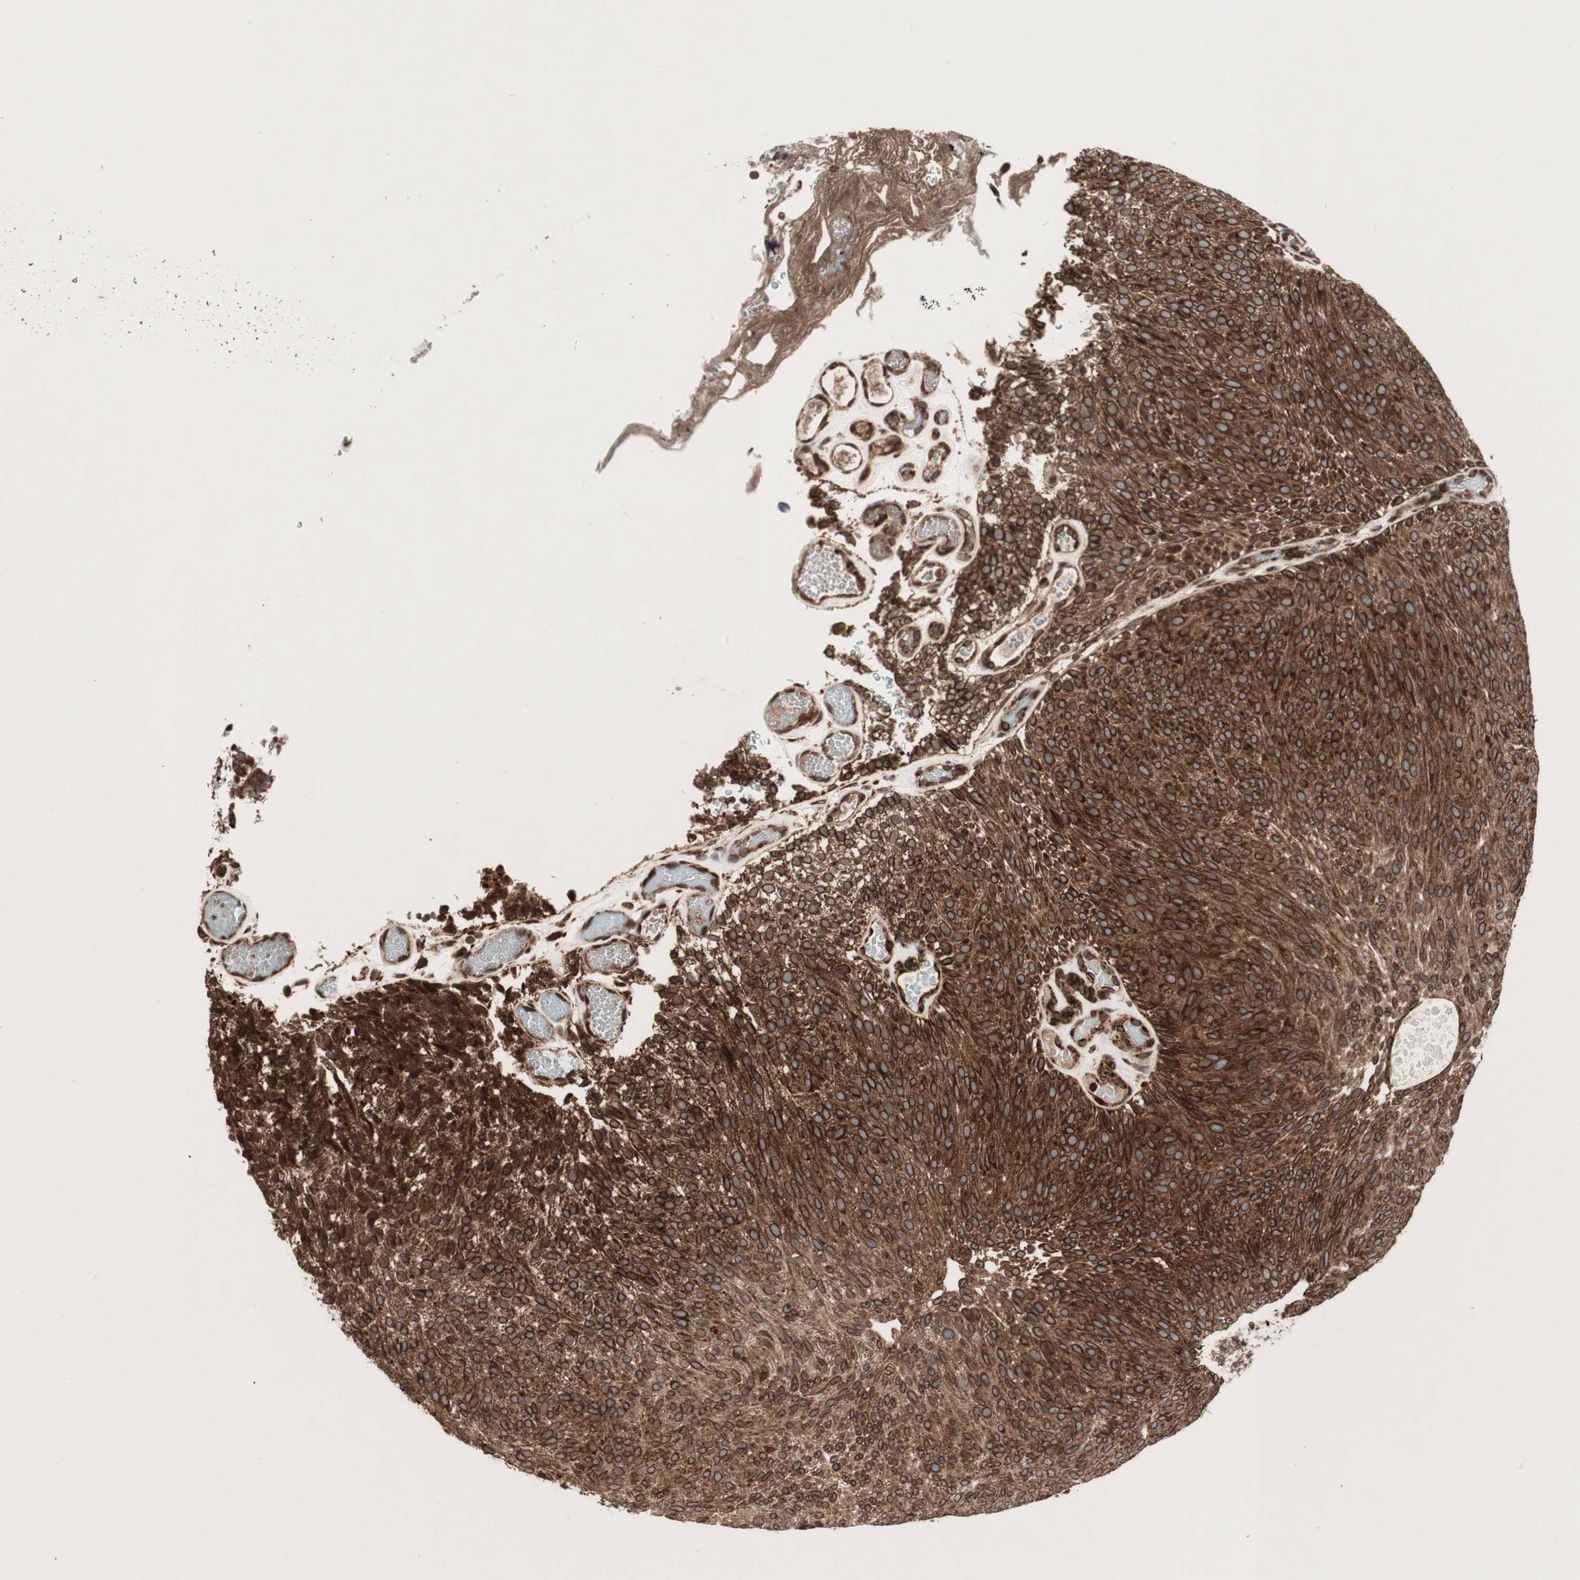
{"staining": {"intensity": "strong", "quantity": ">75%", "location": "cytoplasmic/membranous,nuclear"}, "tissue": "urothelial cancer", "cell_type": "Tumor cells", "image_type": "cancer", "snomed": [{"axis": "morphology", "description": "Urothelial carcinoma, Low grade"}, {"axis": "topography", "description": "Urinary bladder"}], "caption": "Immunohistochemical staining of human urothelial carcinoma (low-grade) displays high levels of strong cytoplasmic/membranous and nuclear protein staining in about >75% of tumor cells. (Stains: DAB in brown, nuclei in blue, Microscopy: brightfield microscopy at high magnification).", "gene": "NUP62", "patient": {"sex": "male", "age": 78}}